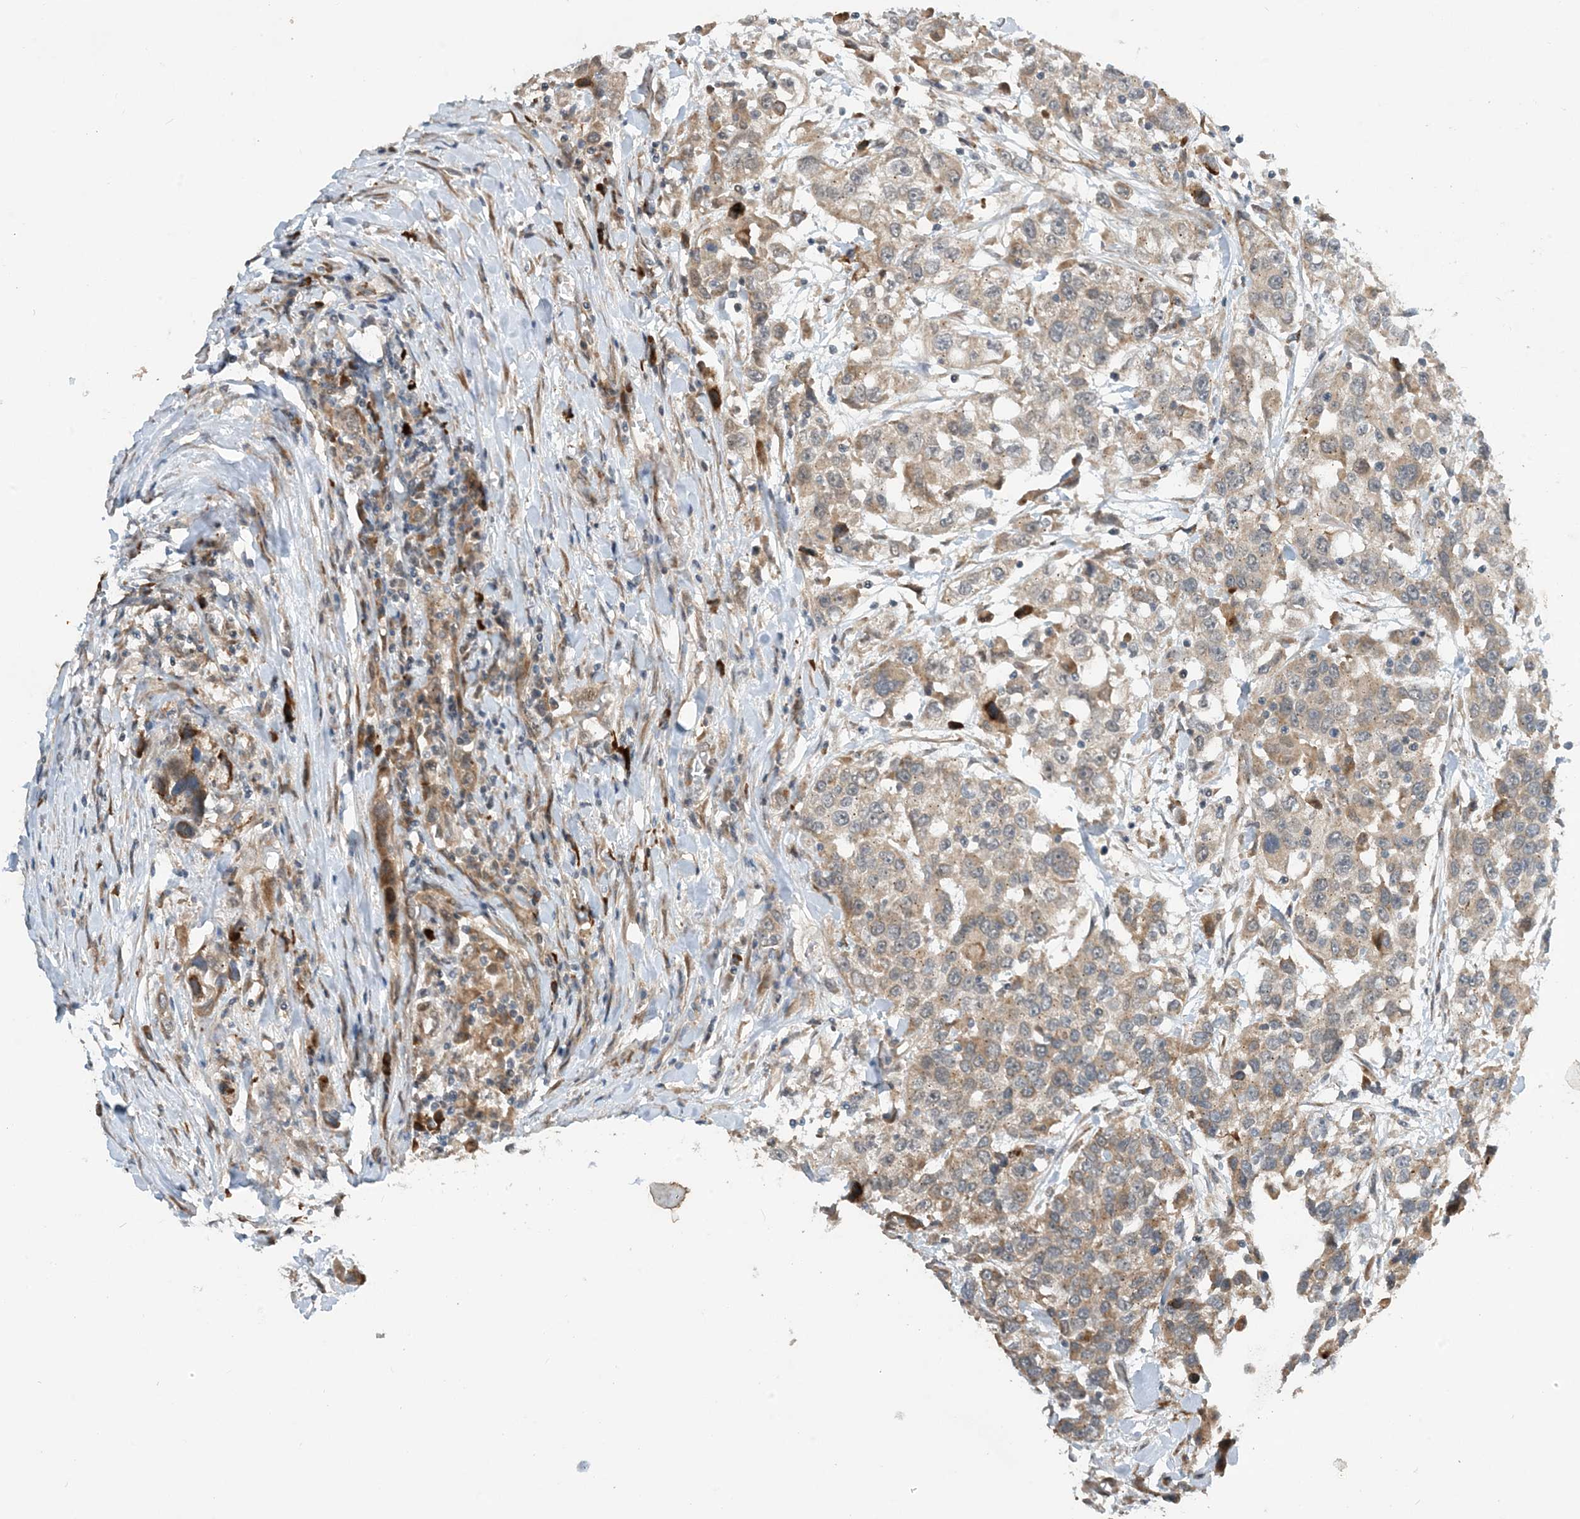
{"staining": {"intensity": "weak", "quantity": ">75%", "location": "cytoplasmic/membranous"}, "tissue": "urothelial cancer", "cell_type": "Tumor cells", "image_type": "cancer", "snomed": [{"axis": "morphology", "description": "Urothelial carcinoma, High grade"}, {"axis": "topography", "description": "Urinary bladder"}], "caption": "About >75% of tumor cells in human urothelial cancer exhibit weak cytoplasmic/membranous protein staining as visualized by brown immunohistochemical staining.", "gene": "PHOSPHO2", "patient": {"sex": "female", "age": 80}}